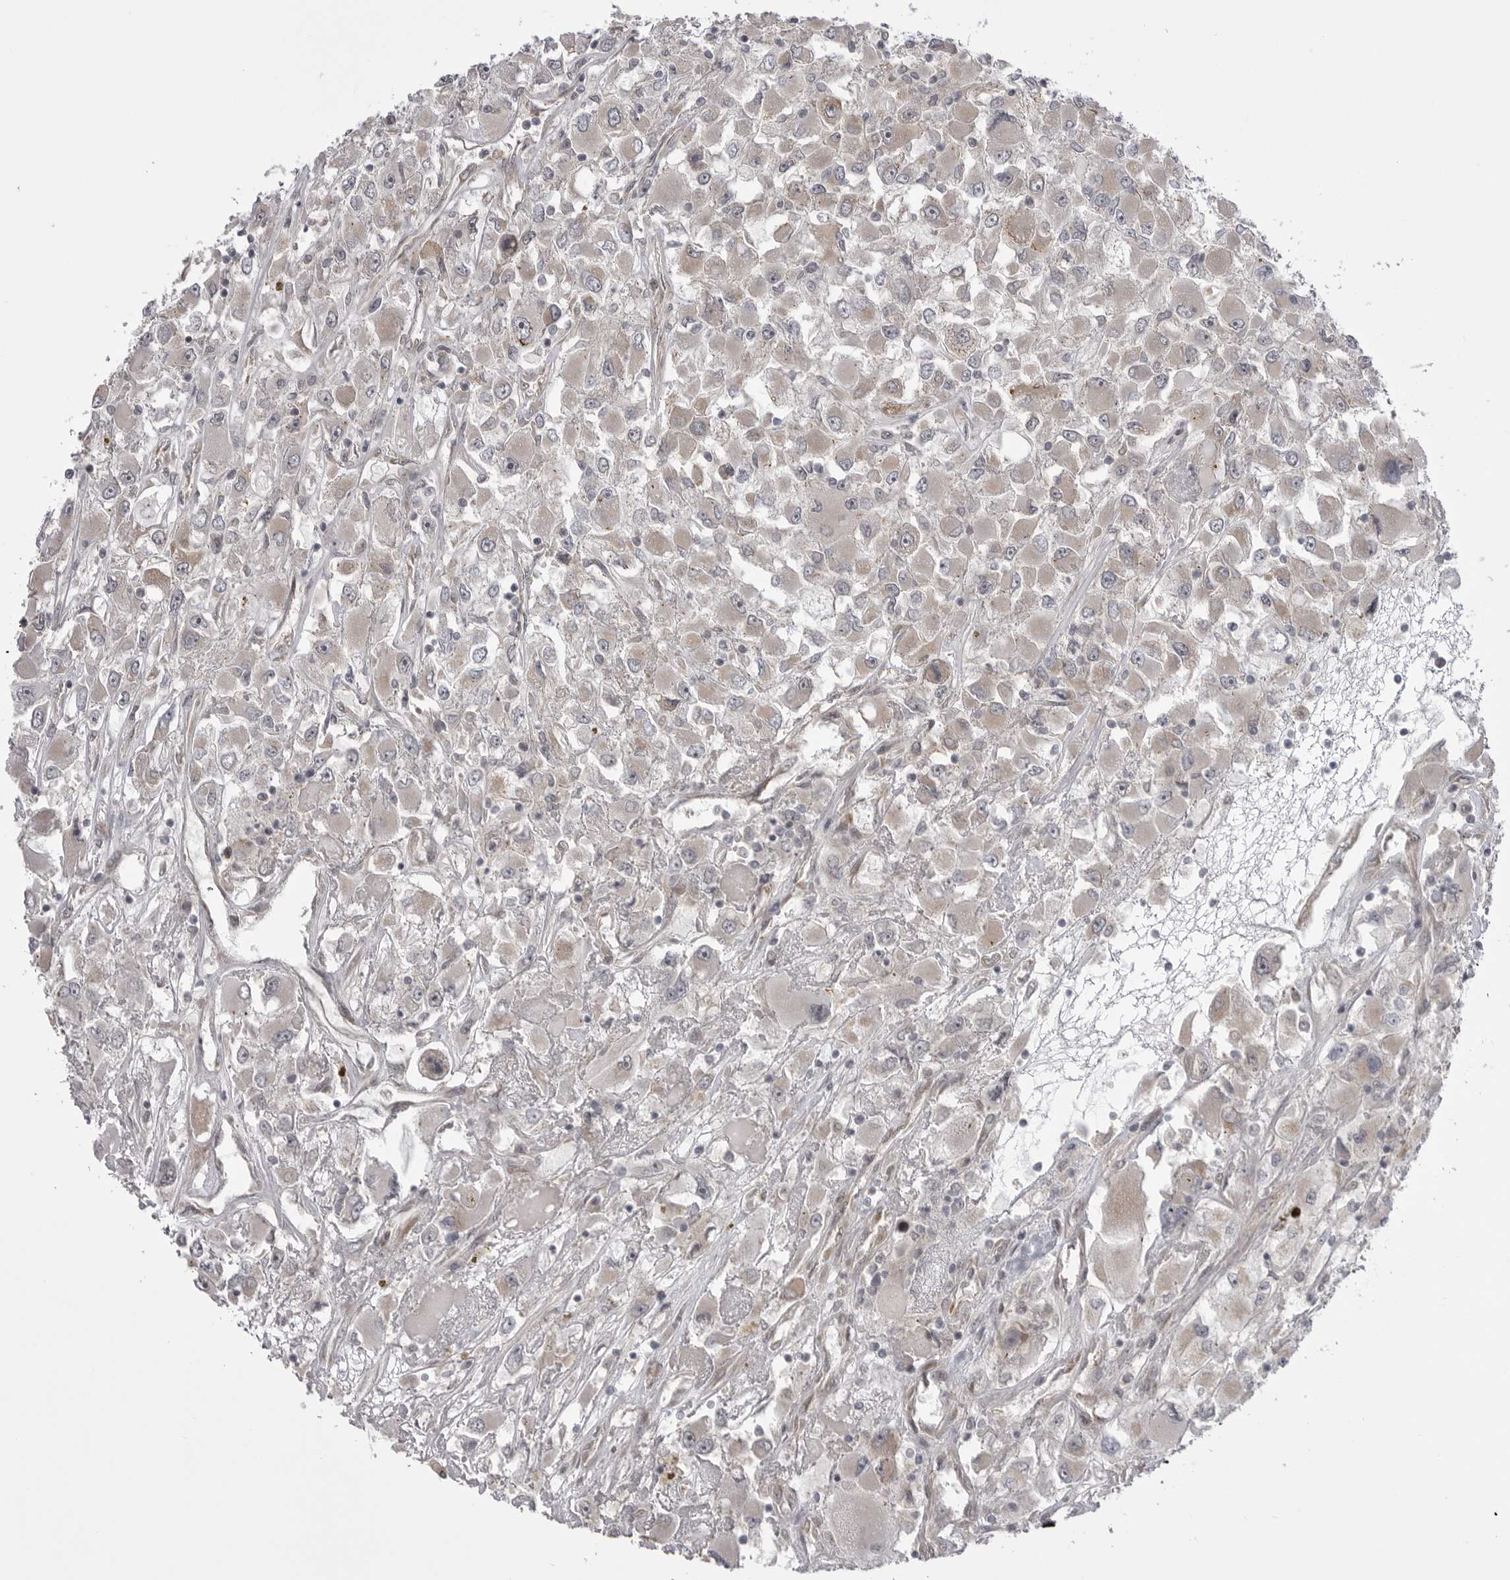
{"staining": {"intensity": "negative", "quantity": "none", "location": "none"}, "tissue": "renal cancer", "cell_type": "Tumor cells", "image_type": "cancer", "snomed": [{"axis": "morphology", "description": "Adenocarcinoma, NOS"}, {"axis": "topography", "description": "Kidney"}], "caption": "This is an immunohistochemistry photomicrograph of renal cancer (adenocarcinoma). There is no expression in tumor cells.", "gene": "PDCL", "patient": {"sex": "female", "age": 52}}